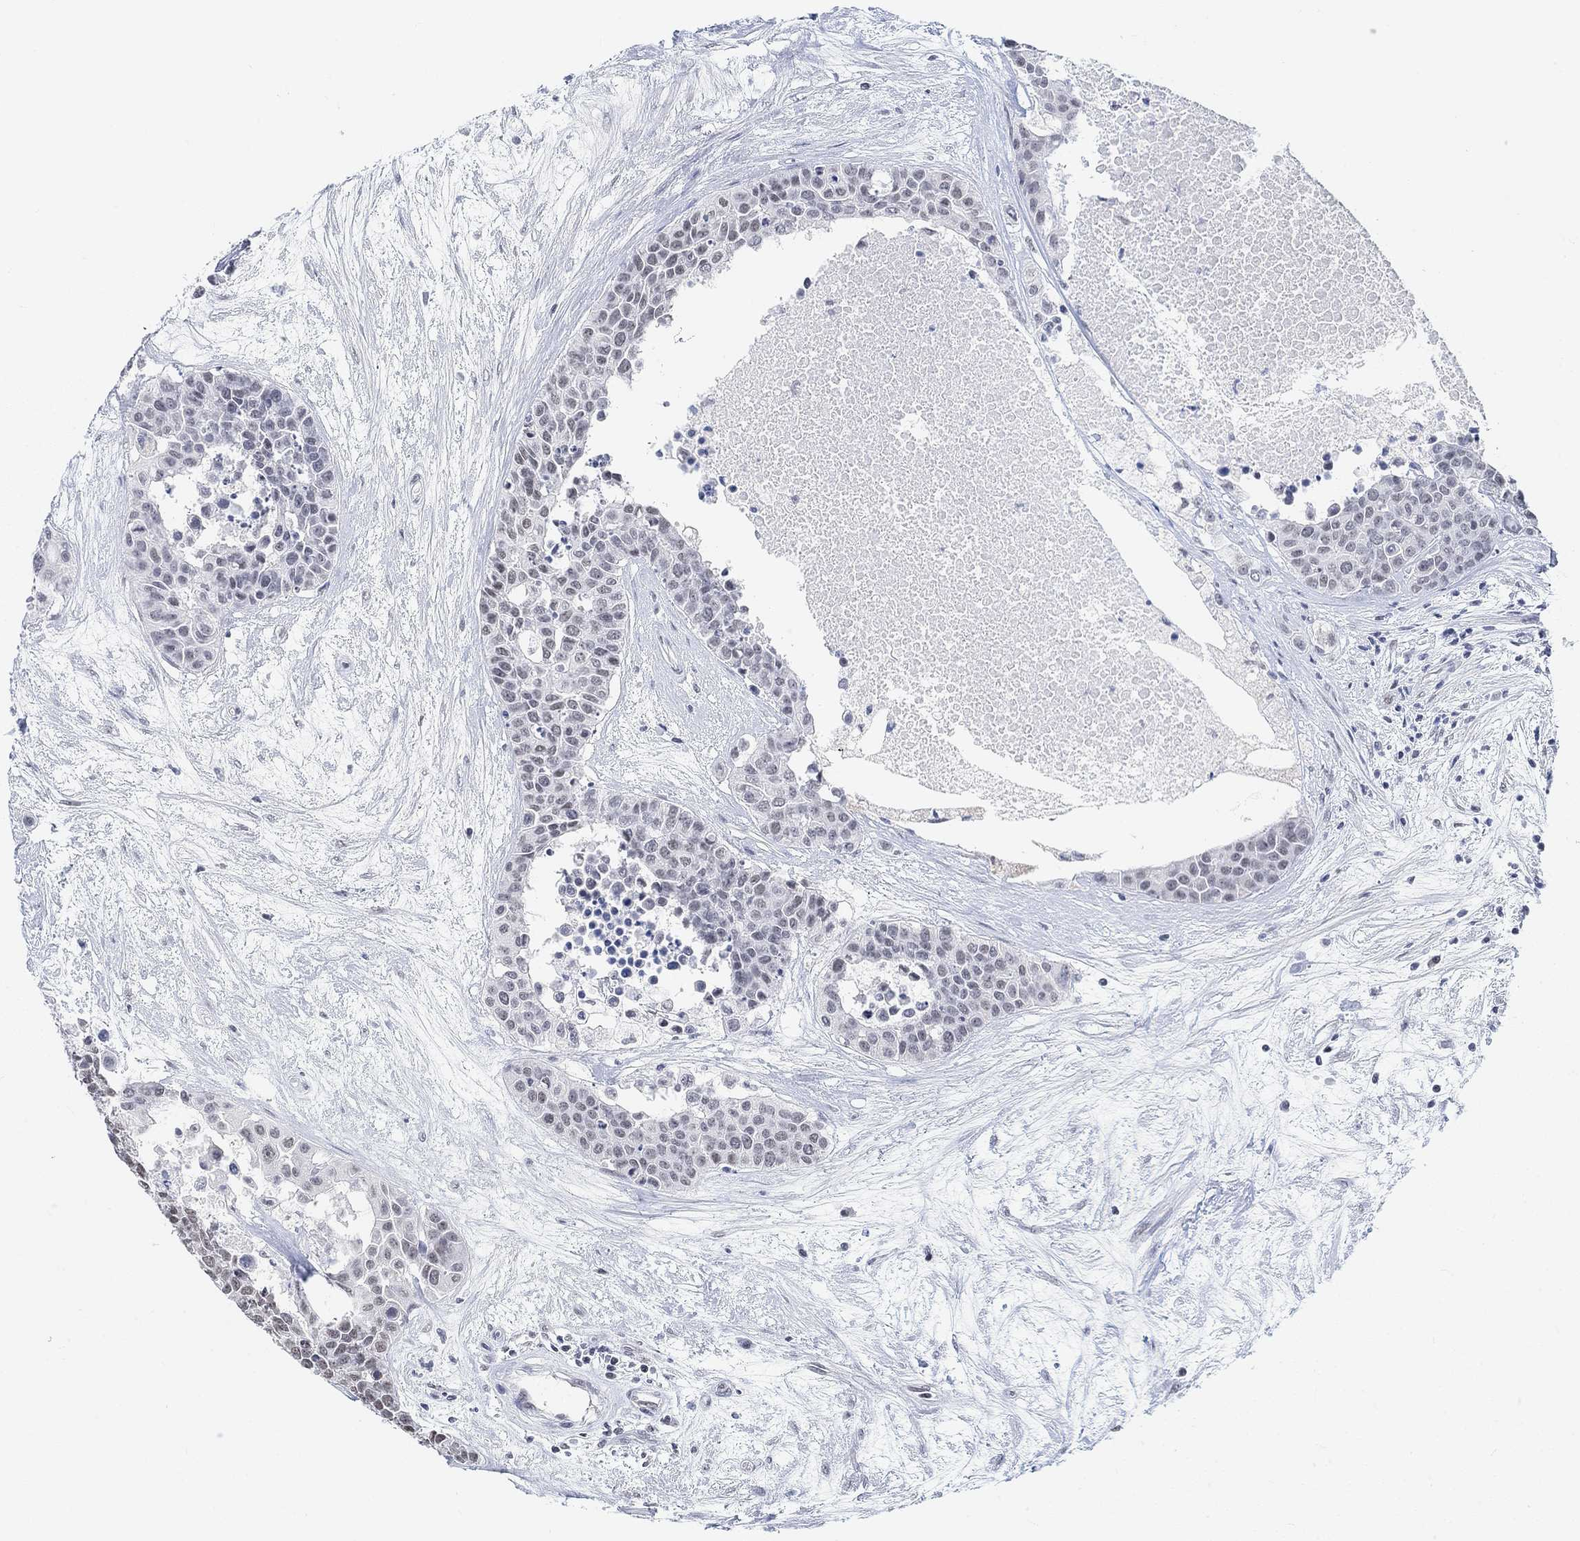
{"staining": {"intensity": "negative", "quantity": "none", "location": "none"}, "tissue": "carcinoid", "cell_type": "Tumor cells", "image_type": "cancer", "snomed": [{"axis": "morphology", "description": "Carcinoid, malignant, NOS"}, {"axis": "topography", "description": "Colon"}], "caption": "Tumor cells show no significant positivity in malignant carcinoid.", "gene": "PURG", "patient": {"sex": "male", "age": 81}}